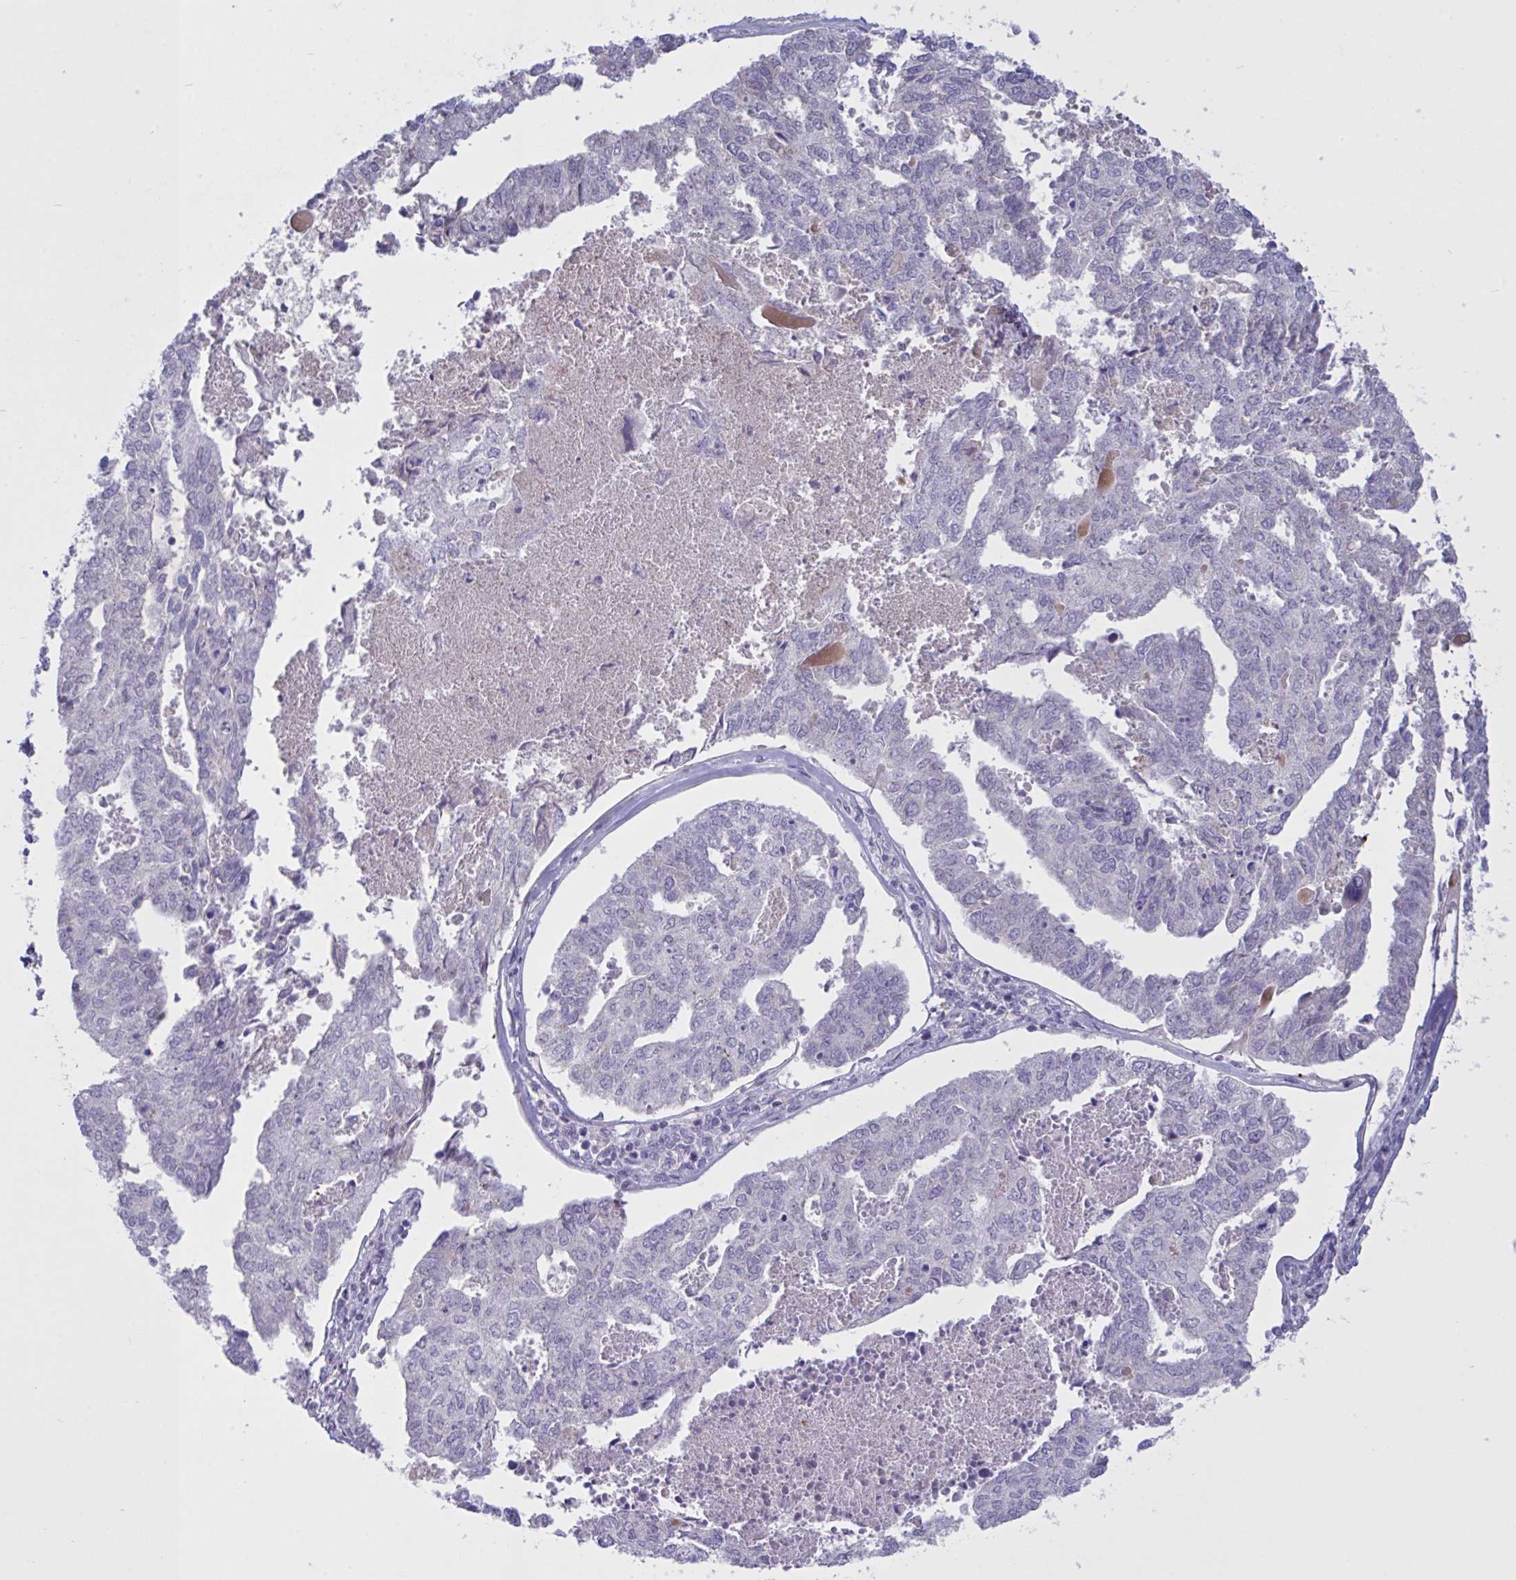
{"staining": {"intensity": "negative", "quantity": "none", "location": "none"}, "tissue": "endometrial cancer", "cell_type": "Tumor cells", "image_type": "cancer", "snomed": [{"axis": "morphology", "description": "Adenocarcinoma, NOS"}, {"axis": "topography", "description": "Endometrium"}], "caption": "Tumor cells are negative for protein expression in human adenocarcinoma (endometrial).", "gene": "IL1R1", "patient": {"sex": "female", "age": 73}}